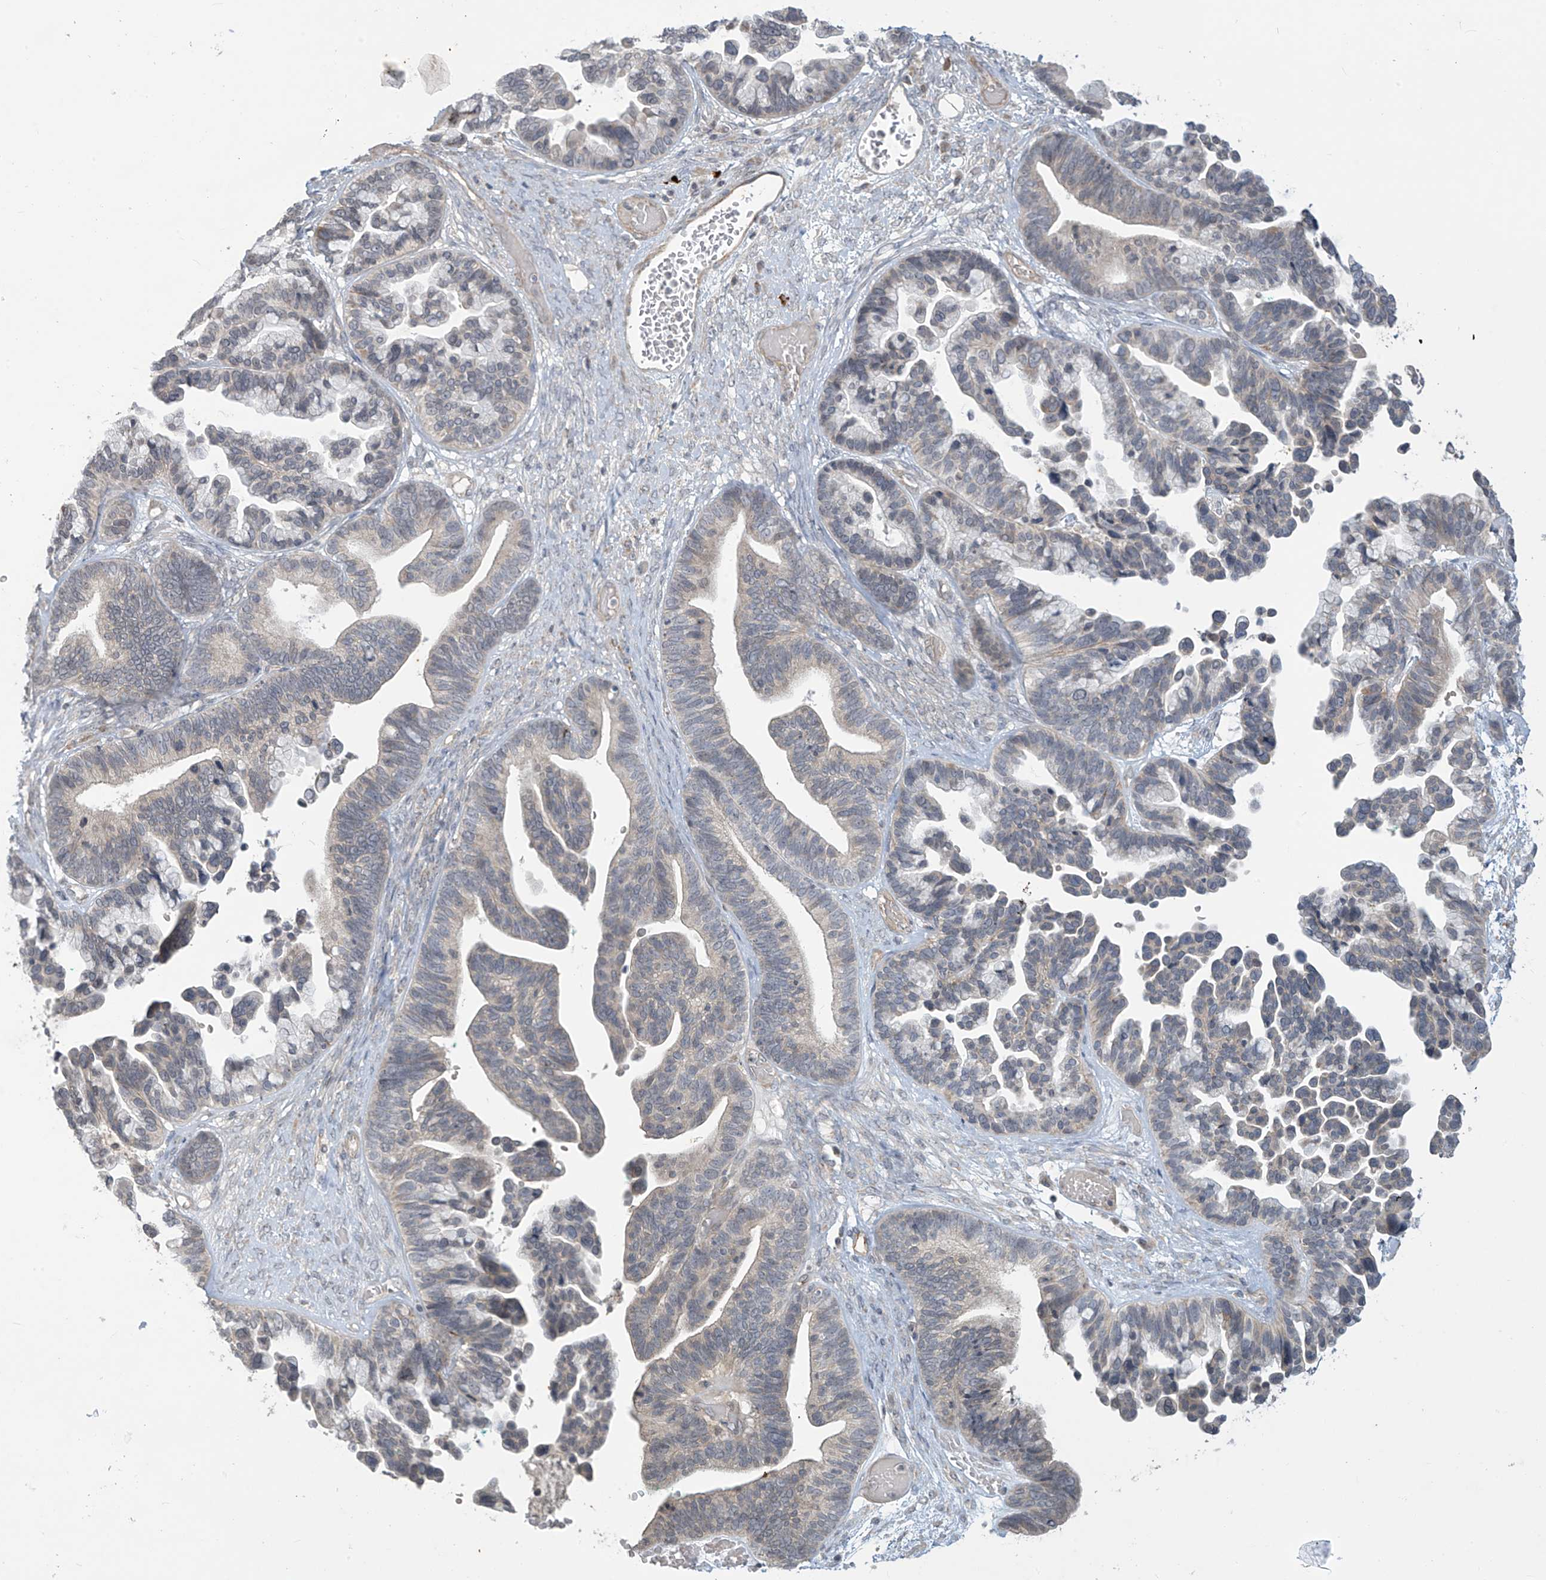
{"staining": {"intensity": "weak", "quantity": "<25%", "location": "cytoplasmic/membranous"}, "tissue": "ovarian cancer", "cell_type": "Tumor cells", "image_type": "cancer", "snomed": [{"axis": "morphology", "description": "Cystadenocarcinoma, serous, NOS"}, {"axis": "topography", "description": "Ovary"}], "caption": "Protein analysis of ovarian cancer reveals no significant staining in tumor cells. The staining is performed using DAB brown chromogen with nuclei counter-stained in using hematoxylin.", "gene": "DGKQ", "patient": {"sex": "female", "age": 56}}